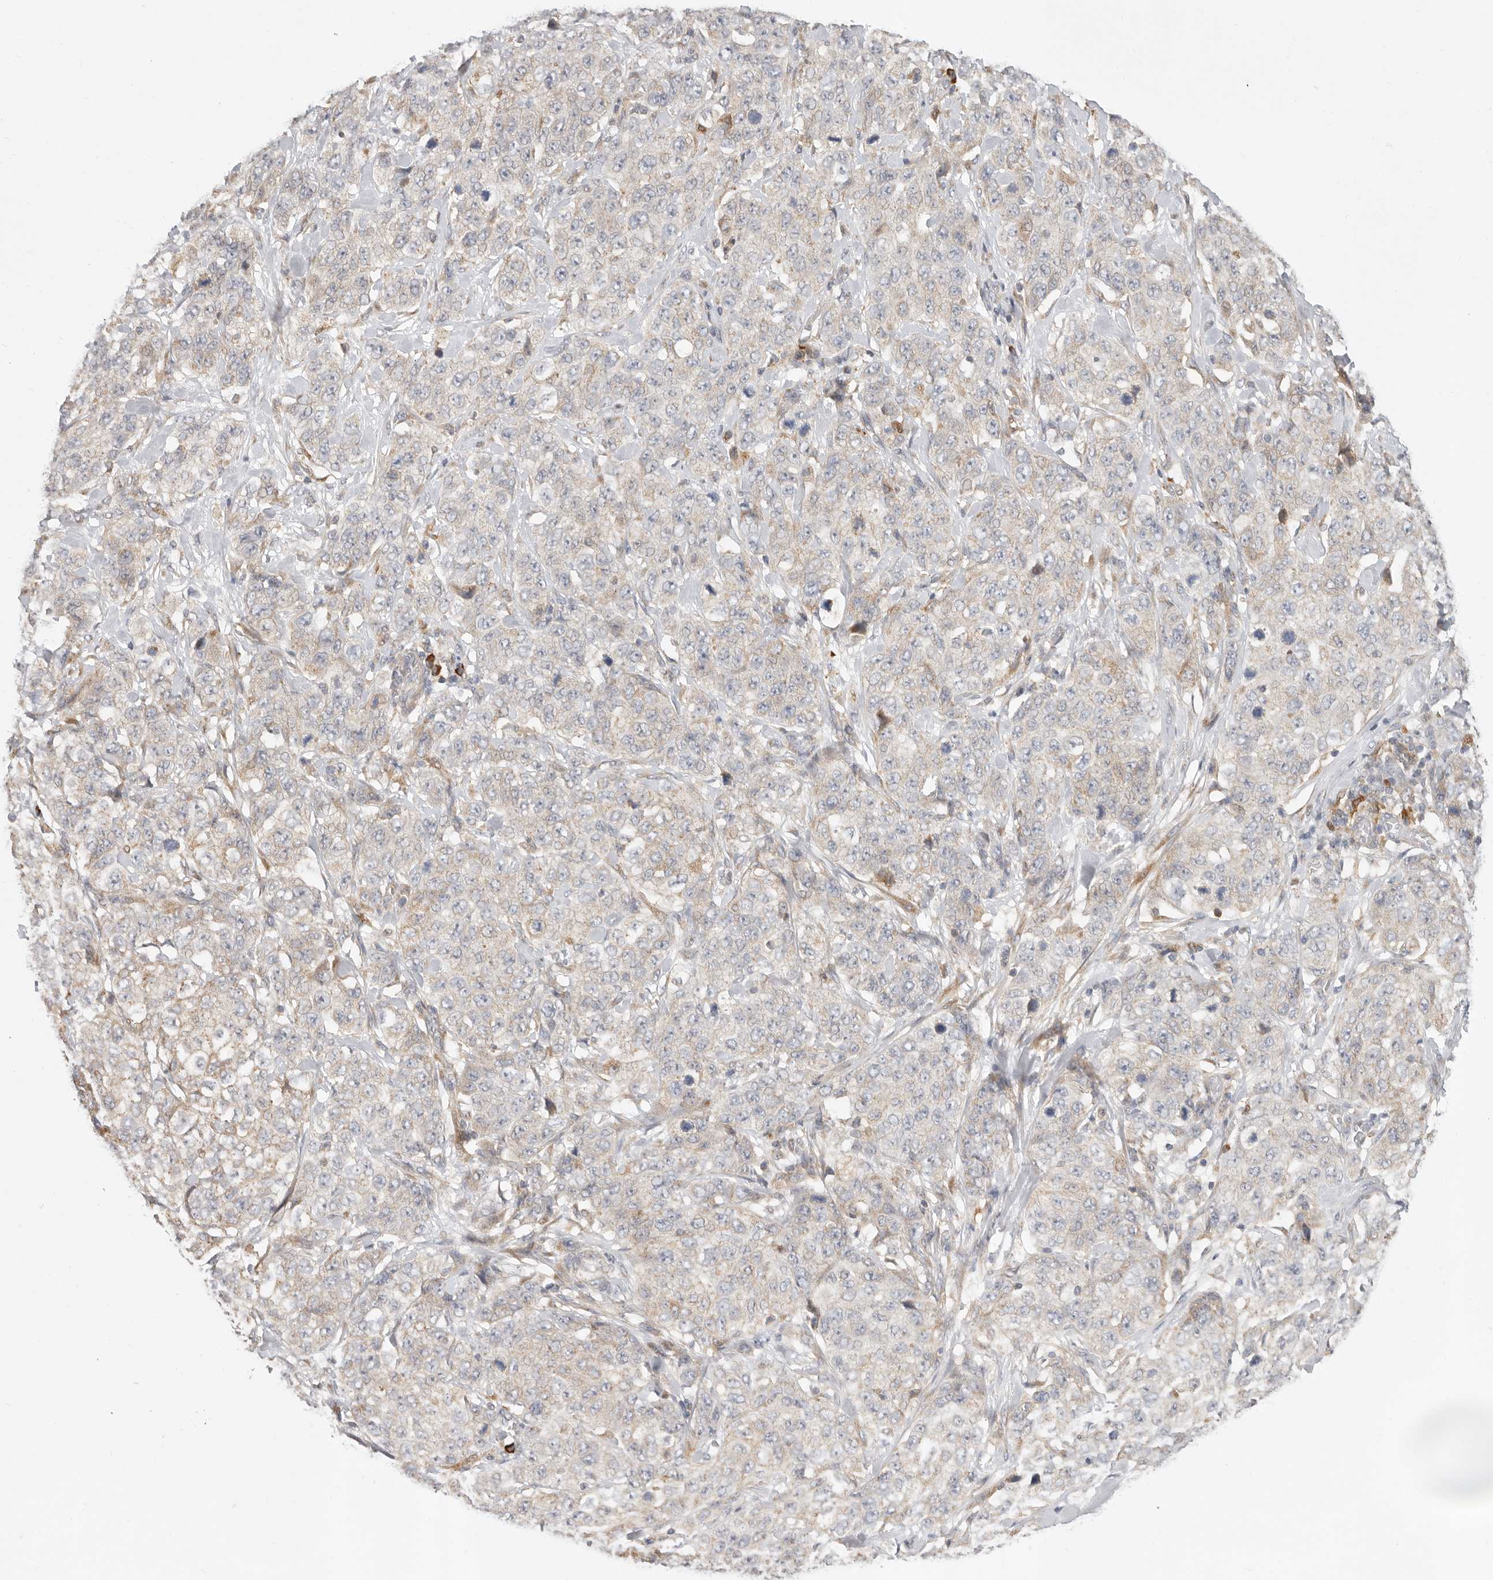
{"staining": {"intensity": "weak", "quantity": "<25%", "location": "cytoplasmic/membranous"}, "tissue": "stomach cancer", "cell_type": "Tumor cells", "image_type": "cancer", "snomed": [{"axis": "morphology", "description": "Adenocarcinoma, NOS"}, {"axis": "topography", "description": "Stomach"}], "caption": "Histopathology image shows no protein staining in tumor cells of adenocarcinoma (stomach) tissue. (Stains: DAB immunohistochemistry (IHC) with hematoxylin counter stain, Microscopy: brightfield microscopy at high magnification).", "gene": "USH1C", "patient": {"sex": "male", "age": 48}}